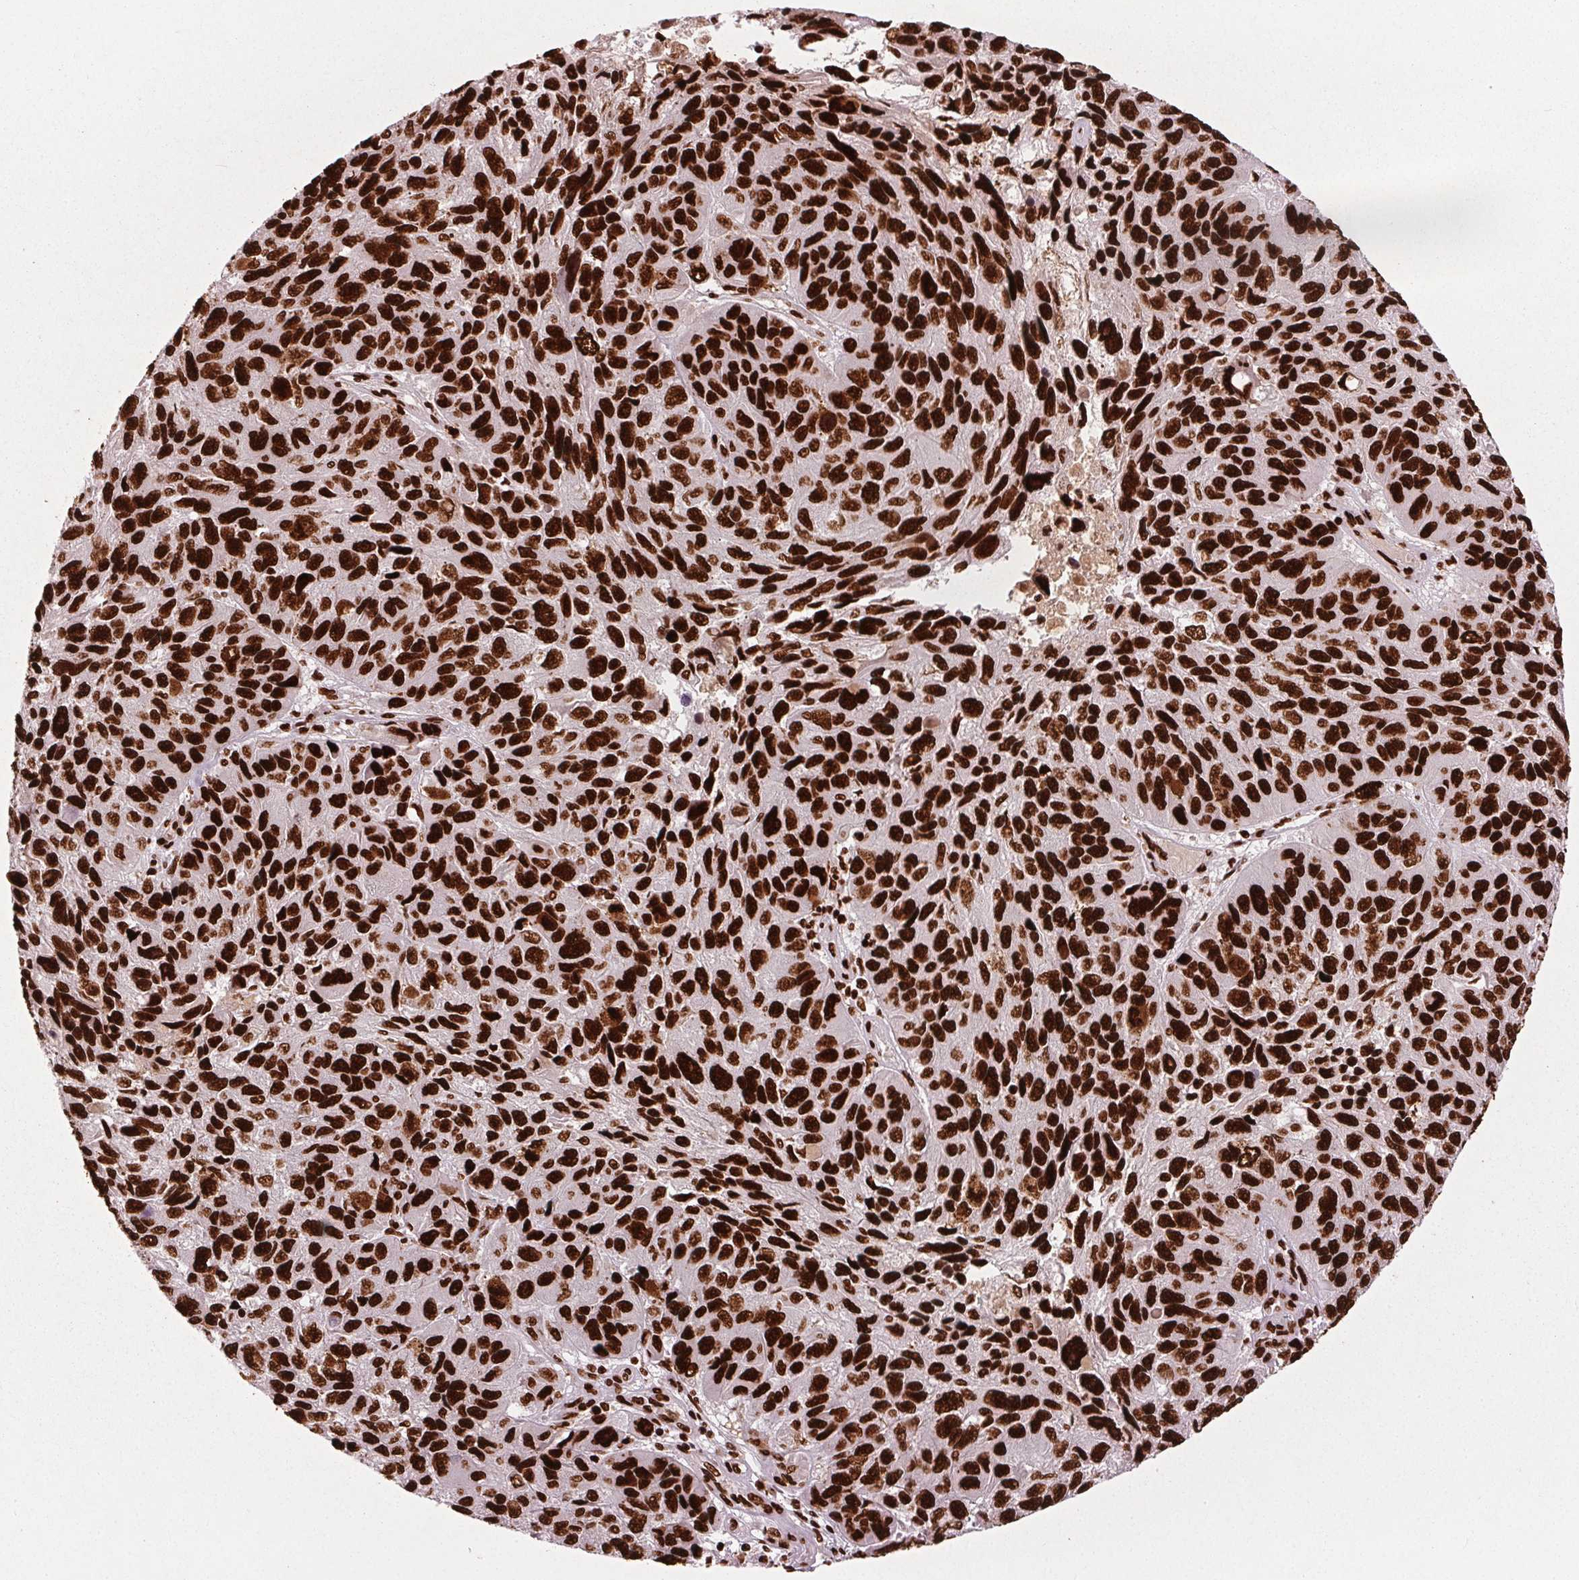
{"staining": {"intensity": "strong", "quantity": ">75%", "location": "nuclear"}, "tissue": "melanoma", "cell_type": "Tumor cells", "image_type": "cancer", "snomed": [{"axis": "morphology", "description": "Malignant melanoma, NOS"}, {"axis": "topography", "description": "Skin"}], "caption": "Brown immunohistochemical staining in malignant melanoma reveals strong nuclear positivity in approximately >75% of tumor cells. (Stains: DAB in brown, nuclei in blue, Microscopy: brightfield microscopy at high magnification).", "gene": "BRD4", "patient": {"sex": "male", "age": 53}}